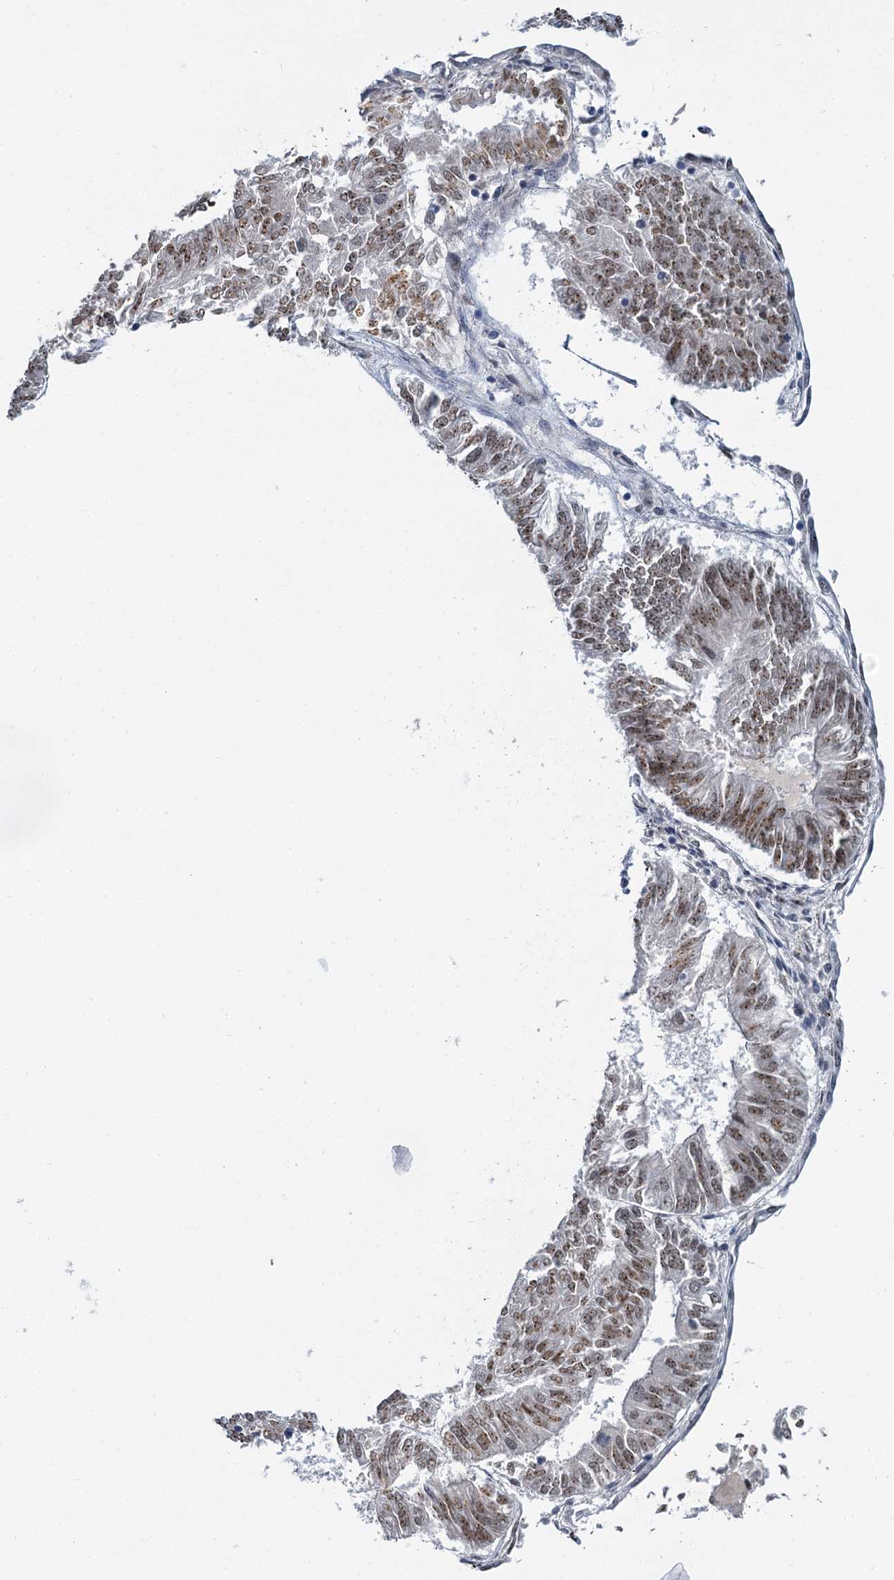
{"staining": {"intensity": "moderate", "quantity": ">75%", "location": "nuclear"}, "tissue": "endometrial cancer", "cell_type": "Tumor cells", "image_type": "cancer", "snomed": [{"axis": "morphology", "description": "Adenocarcinoma, NOS"}, {"axis": "topography", "description": "Endometrium"}], "caption": "This image displays immunohistochemistry staining of endometrial cancer, with medium moderate nuclear staining in approximately >75% of tumor cells.", "gene": "RPRD1A", "patient": {"sex": "female", "age": 58}}